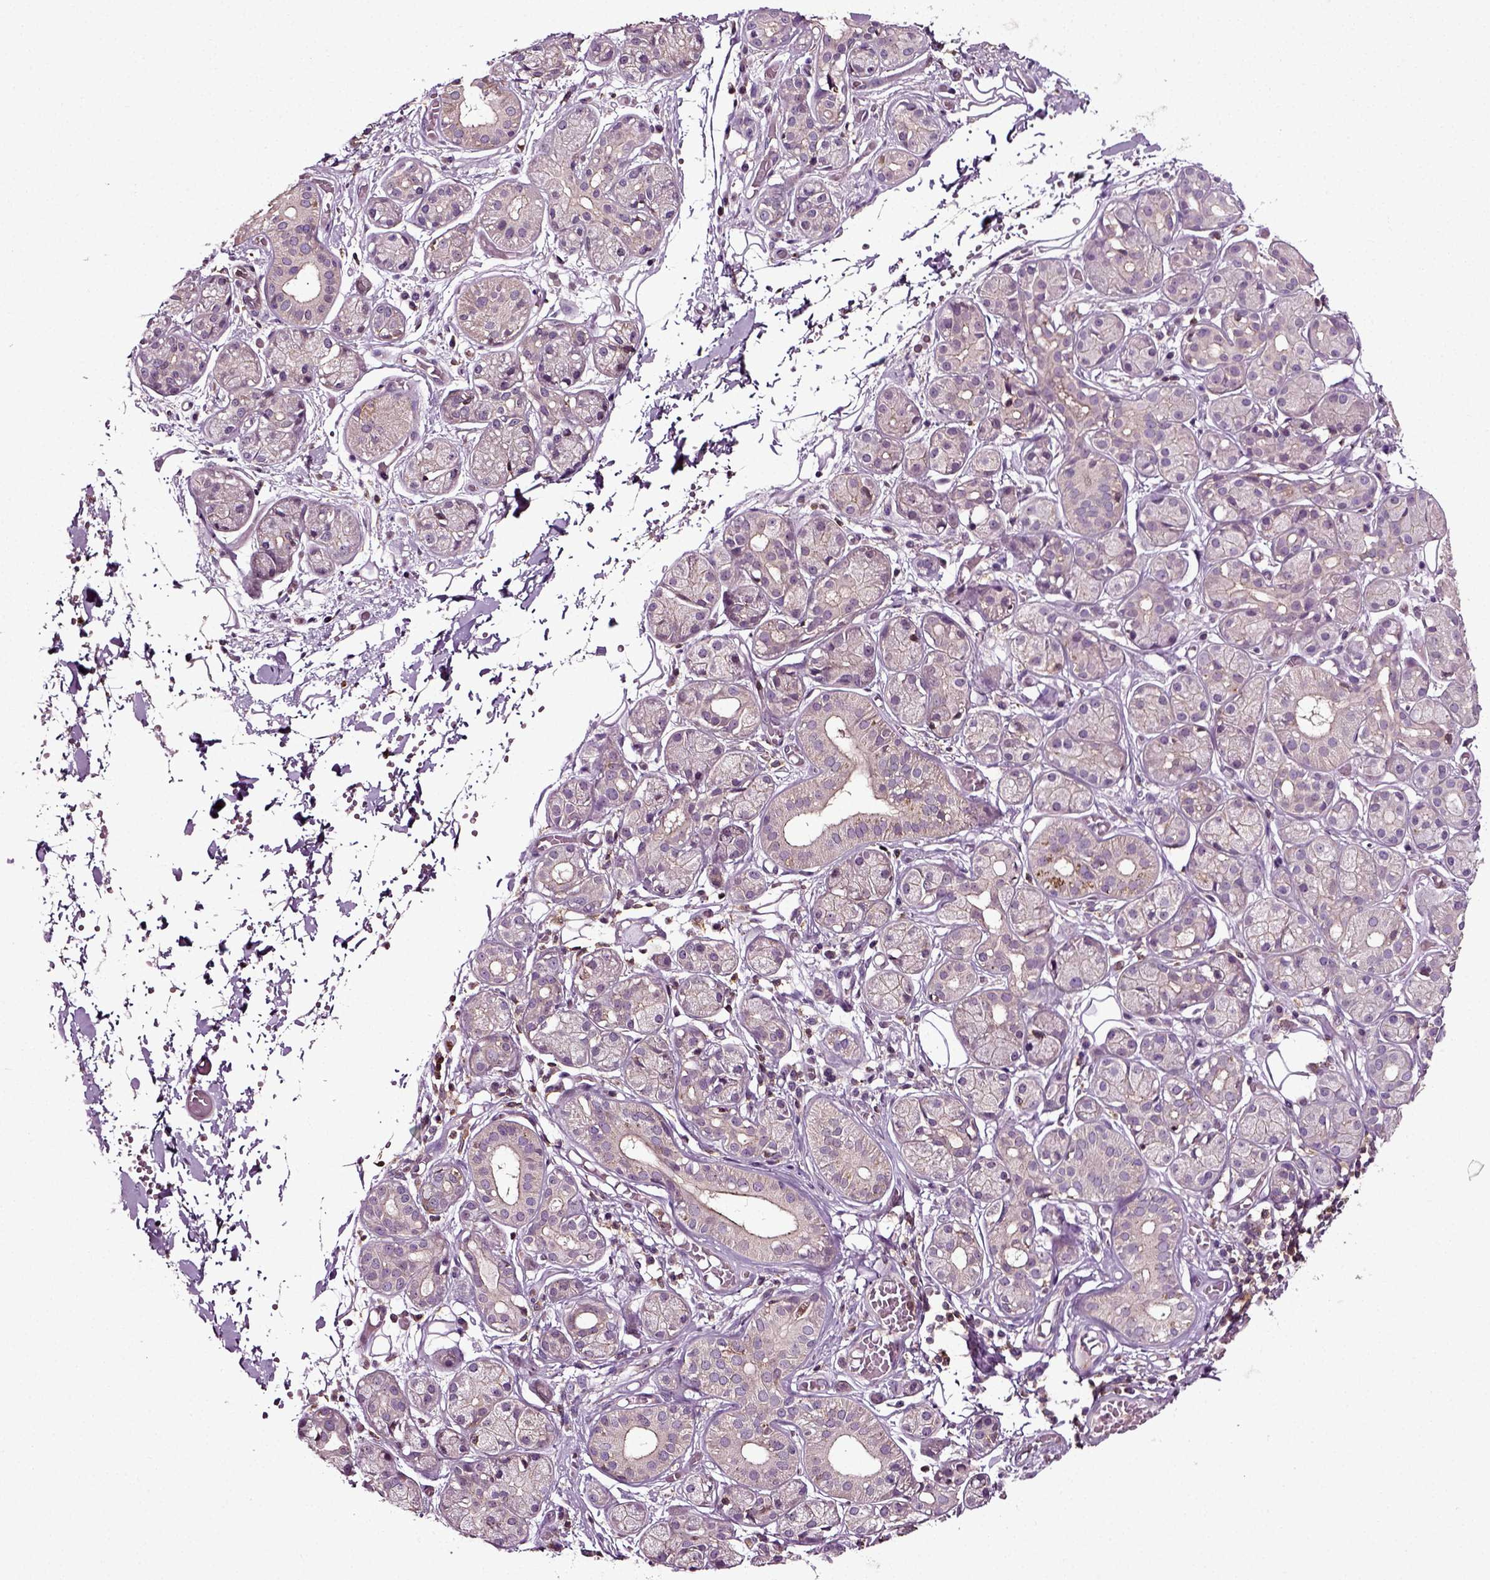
{"staining": {"intensity": "moderate", "quantity": "<25%", "location": "cytoplasmic/membranous"}, "tissue": "salivary gland", "cell_type": "Glandular cells", "image_type": "normal", "snomed": [{"axis": "morphology", "description": "Normal tissue, NOS"}, {"axis": "topography", "description": "Salivary gland"}, {"axis": "topography", "description": "Peripheral nerve tissue"}], "caption": "Immunohistochemical staining of normal salivary gland reveals <25% levels of moderate cytoplasmic/membranous protein staining in about <25% of glandular cells.", "gene": "RHOF", "patient": {"sex": "male", "age": 71}}